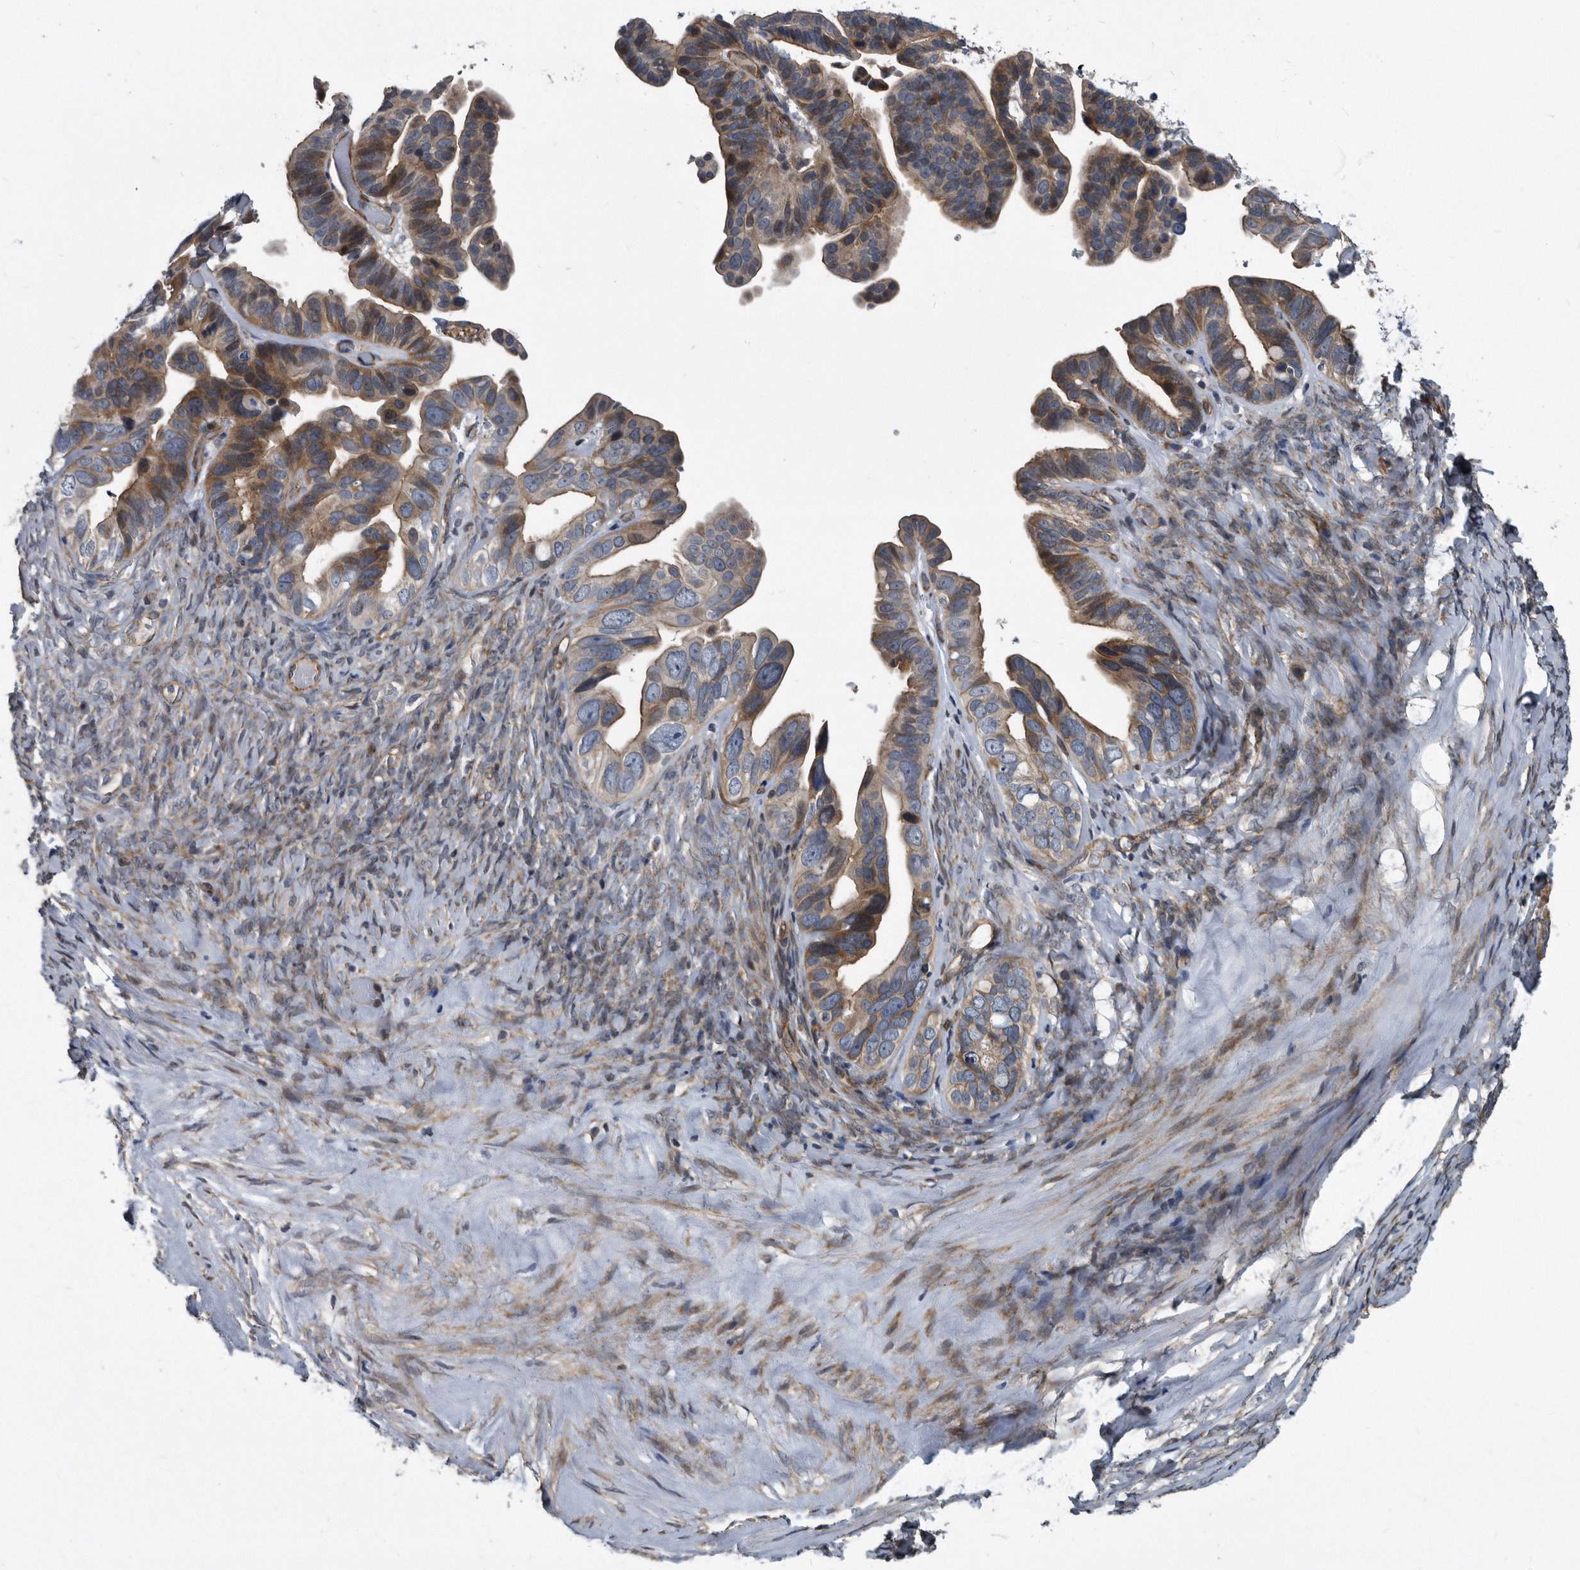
{"staining": {"intensity": "moderate", "quantity": "25%-75%", "location": "cytoplasmic/membranous"}, "tissue": "ovarian cancer", "cell_type": "Tumor cells", "image_type": "cancer", "snomed": [{"axis": "morphology", "description": "Cystadenocarcinoma, serous, NOS"}, {"axis": "topography", "description": "Ovary"}], "caption": "Immunohistochemical staining of serous cystadenocarcinoma (ovarian) displays medium levels of moderate cytoplasmic/membranous positivity in about 25%-75% of tumor cells.", "gene": "ARMCX1", "patient": {"sex": "female", "age": 56}}